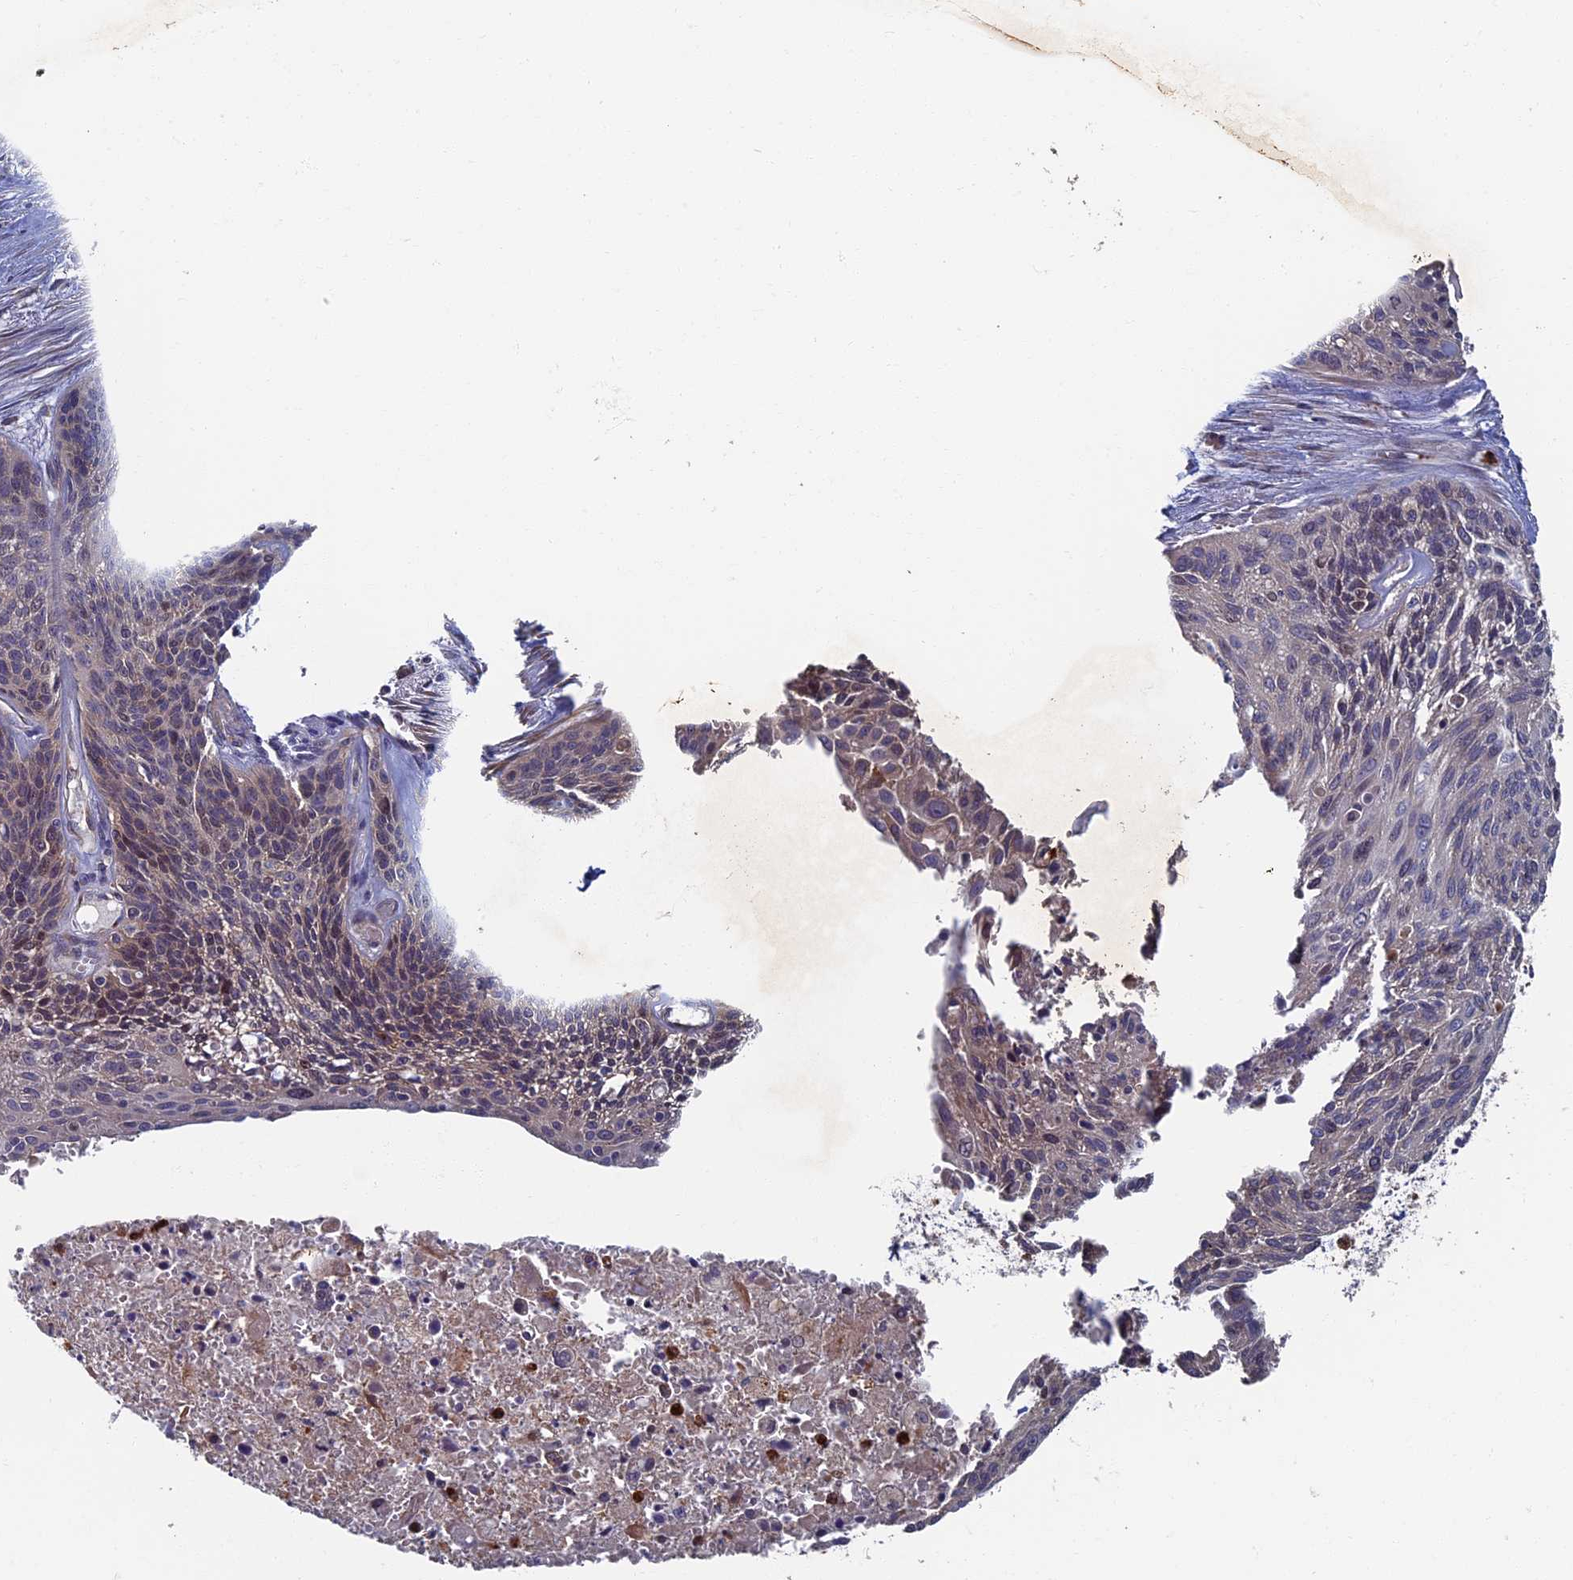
{"staining": {"intensity": "moderate", "quantity": "<25%", "location": "nuclear"}, "tissue": "cervical cancer", "cell_type": "Tumor cells", "image_type": "cancer", "snomed": [{"axis": "morphology", "description": "Squamous cell carcinoma, NOS"}, {"axis": "topography", "description": "Cervix"}], "caption": "DAB immunohistochemical staining of human cervical cancer (squamous cell carcinoma) reveals moderate nuclear protein staining in about <25% of tumor cells.", "gene": "TNK2", "patient": {"sex": "female", "age": 55}}